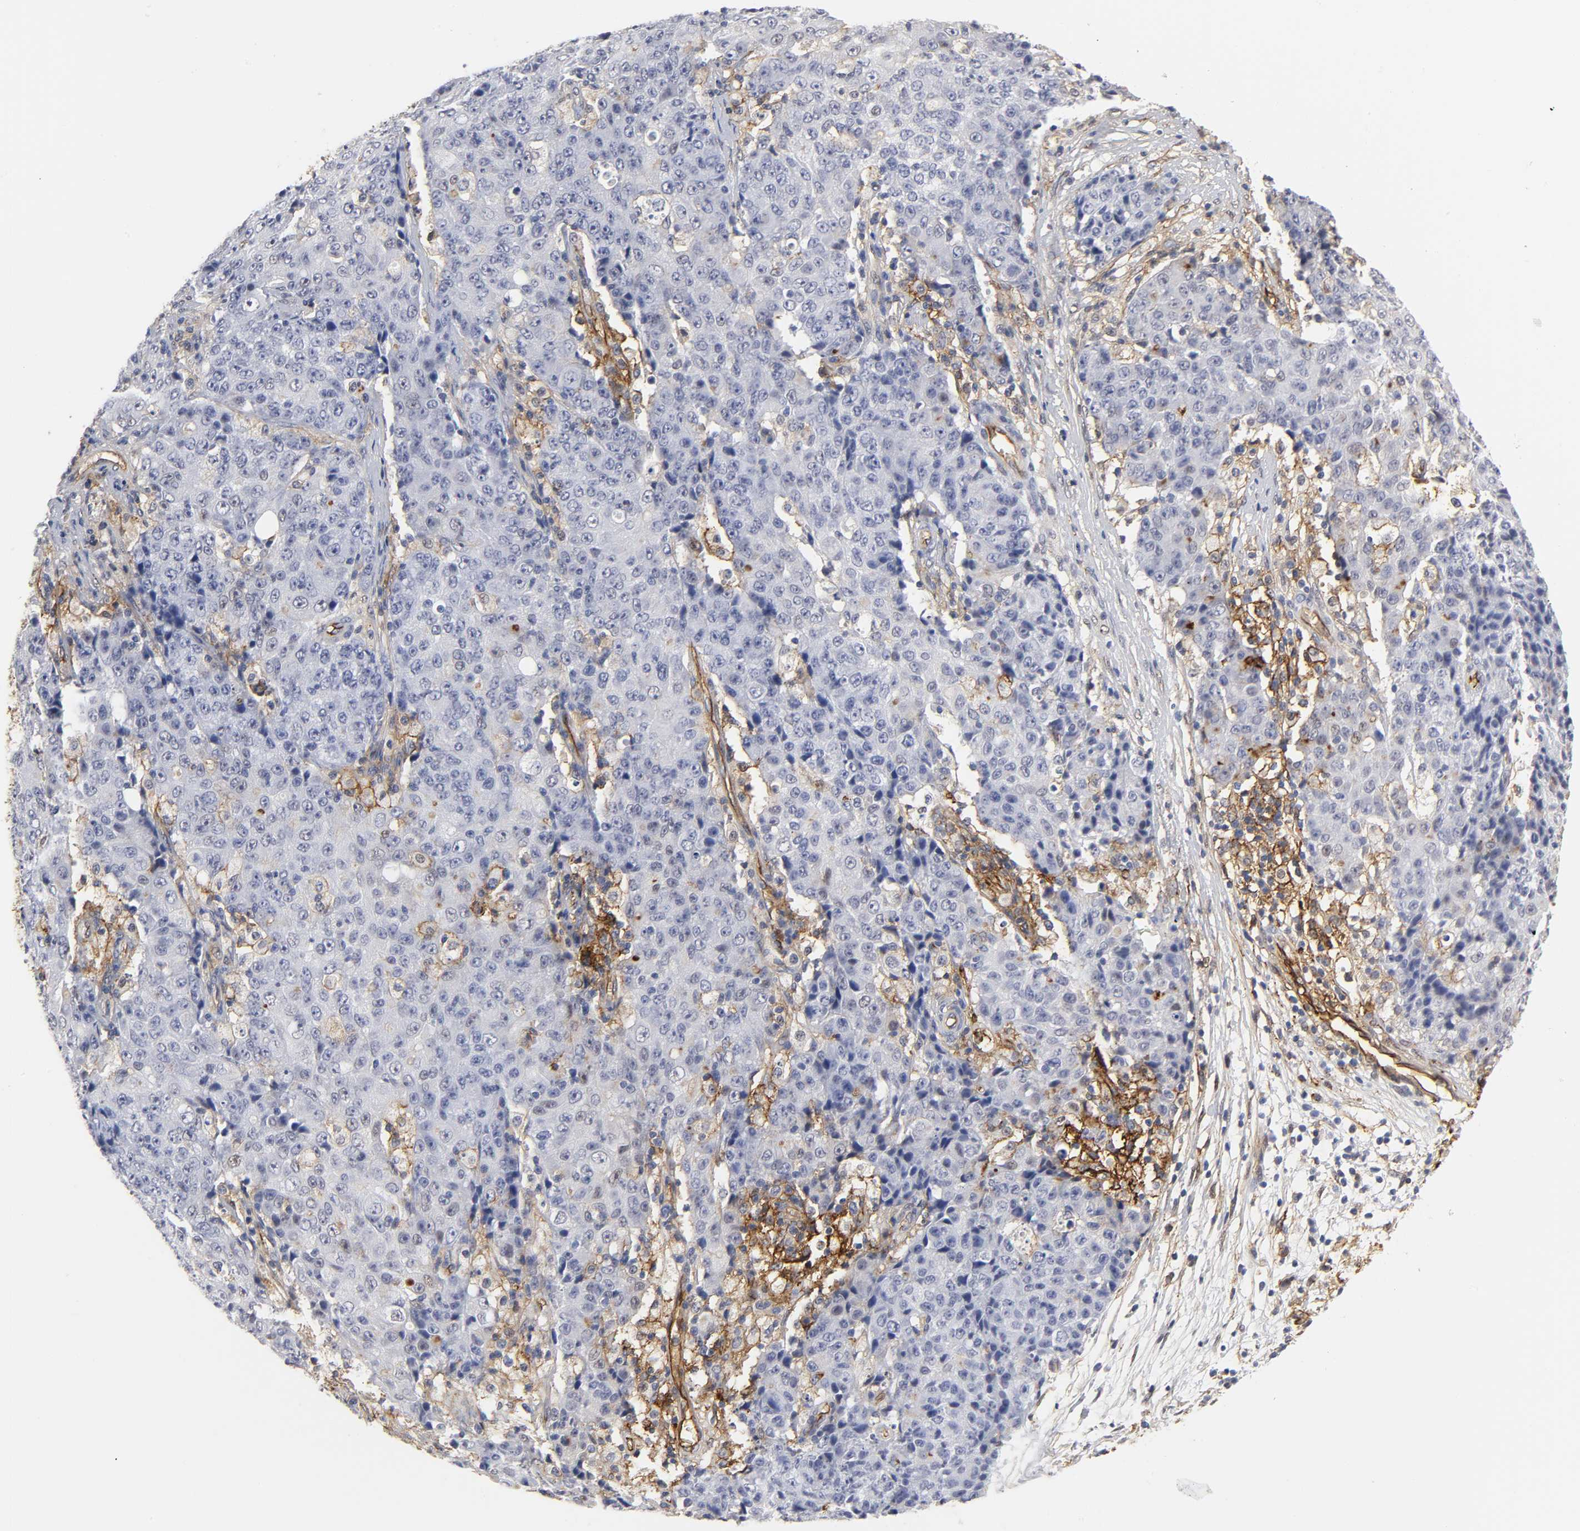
{"staining": {"intensity": "negative", "quantity": "none", "location": "none"}, "tissue": "ovarian cancer", "cell_type": "Tumor cells", "image_type": "cancer", "snomed": [{"axis": "morphology", "description": "Carcinoma, endometroid"}, {"axis": "topography", "description": "Ovary"}], "caption": "Immunohistochemistry image of neoplastic tissue: ovarian endometroid carcinoma stained with DAB demonstrates no significant protein expression in tumor cells. The staining is performed using DAB brown chromogen with nuclei counter-stained in using hematoxylin.", "gene": "ICAM1", "patient": {"sex": "female", "age": 42}}